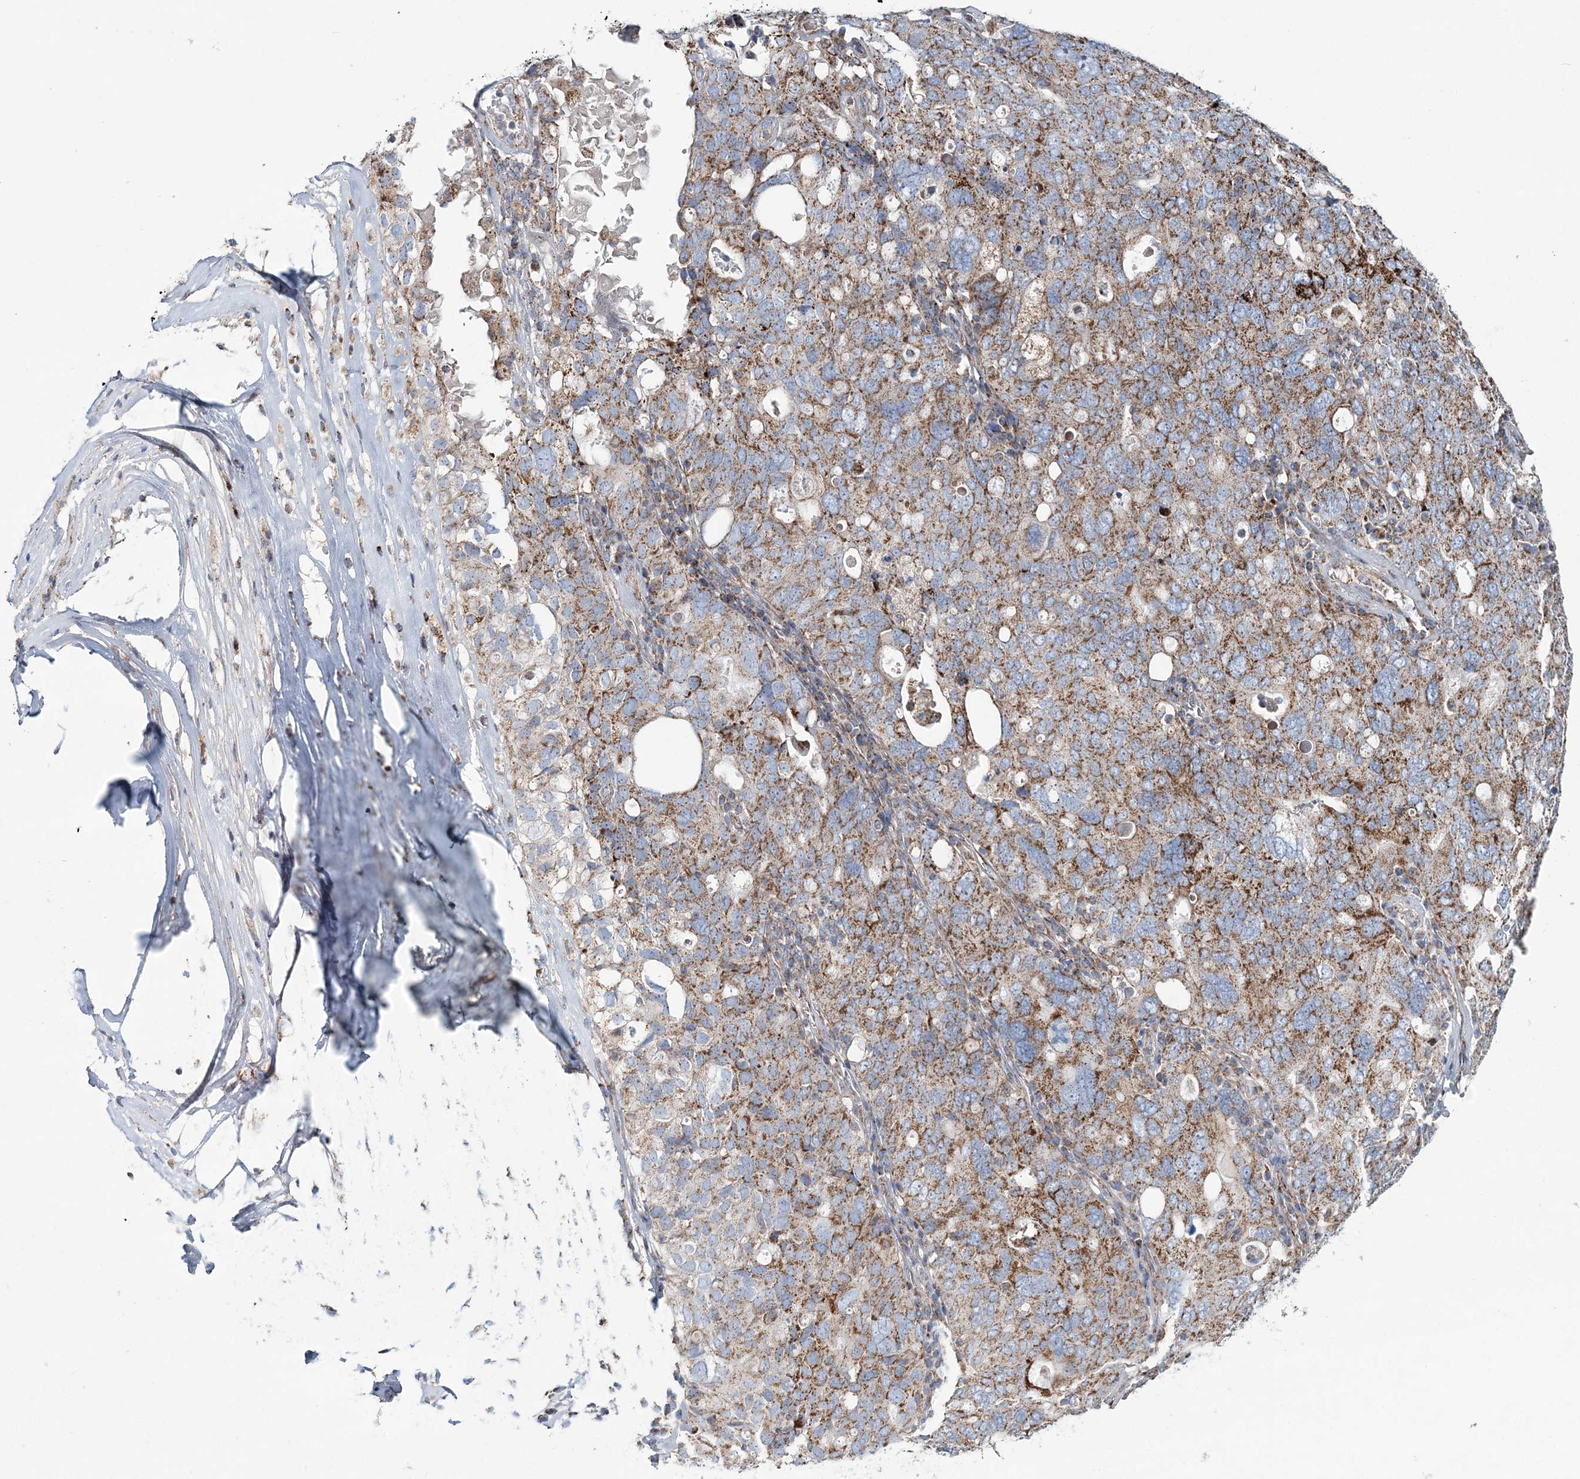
{"staining": {"intensity": "moderate", "quantity": ">75%", "location": "cytoplasmic/membranous"}, "tissue": "ovarian cancer", "cell_type": "Tumor cells", "image_type": "cancer", "snomed": [{"axis": "morphology", "description": "Carcinoma, endometroid"}, {"axis": "topography", "description": "Ovary"}], "caption": "Moderate cytoplasmic/membranous expression is present in approximately >75% of tumor cells in endometroid carcinoma (ovarian).", "gene": "ARHGAP6", "patient": {"sex": "female", "age": 62}}